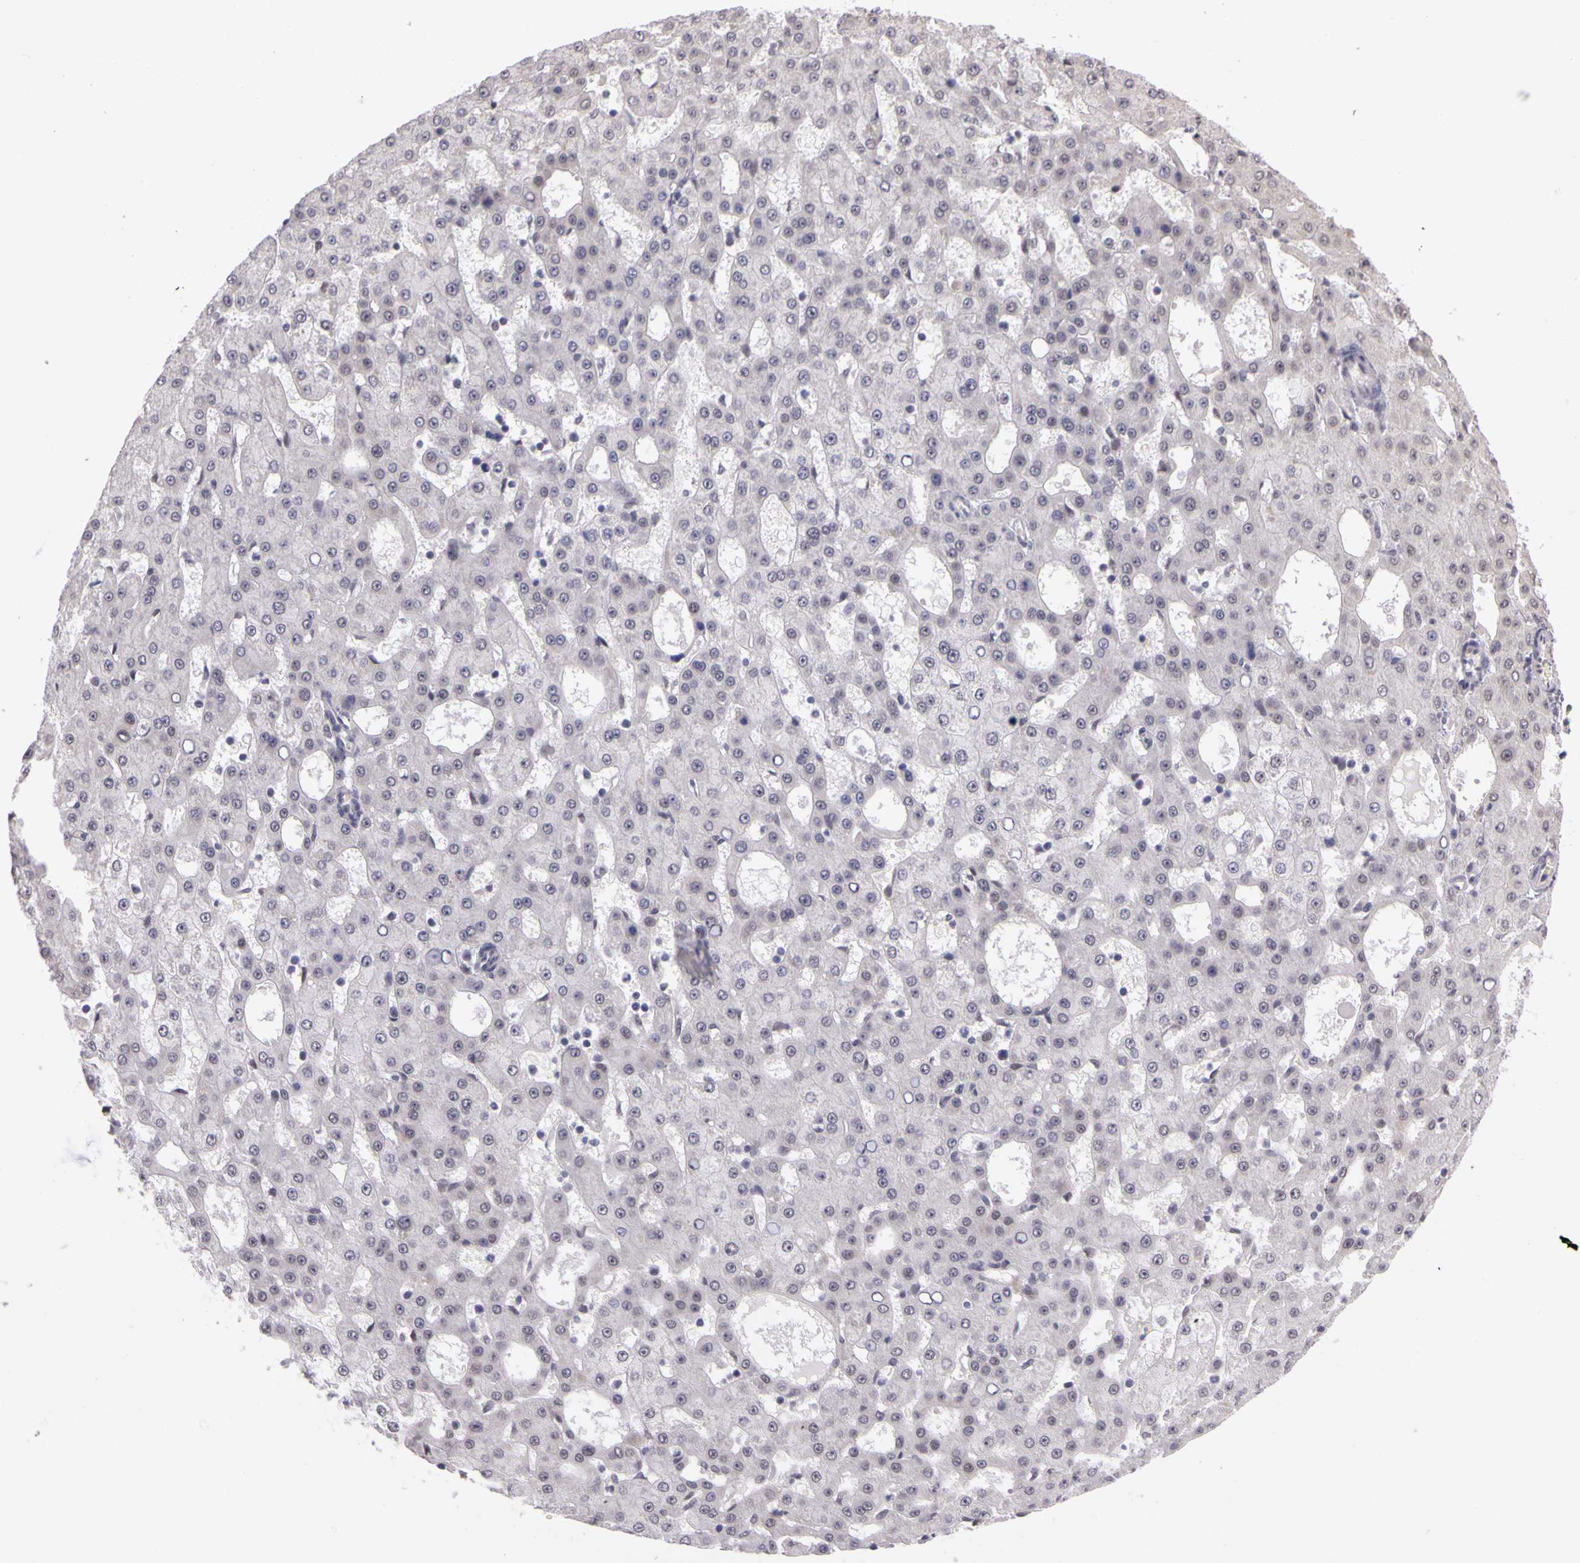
{"staining": {"intensity": "weak", "quantity": "<25%", "location": "nuclear"}, "tissue": "liver cancer", "cell_type": "Tumor cells", "image_type": "cancer", "snomed": [{"axis": "morphology", "description": "Carcinoma, Hepatocellular, NOS"}, {"axis": "topography", "description": "Liver"}], "caption": "The photomicrograph displays no significant staining in tumor cells of liver cancer.", "gene": "WDR13", "patient": {"sex": "male", "age": 47}}